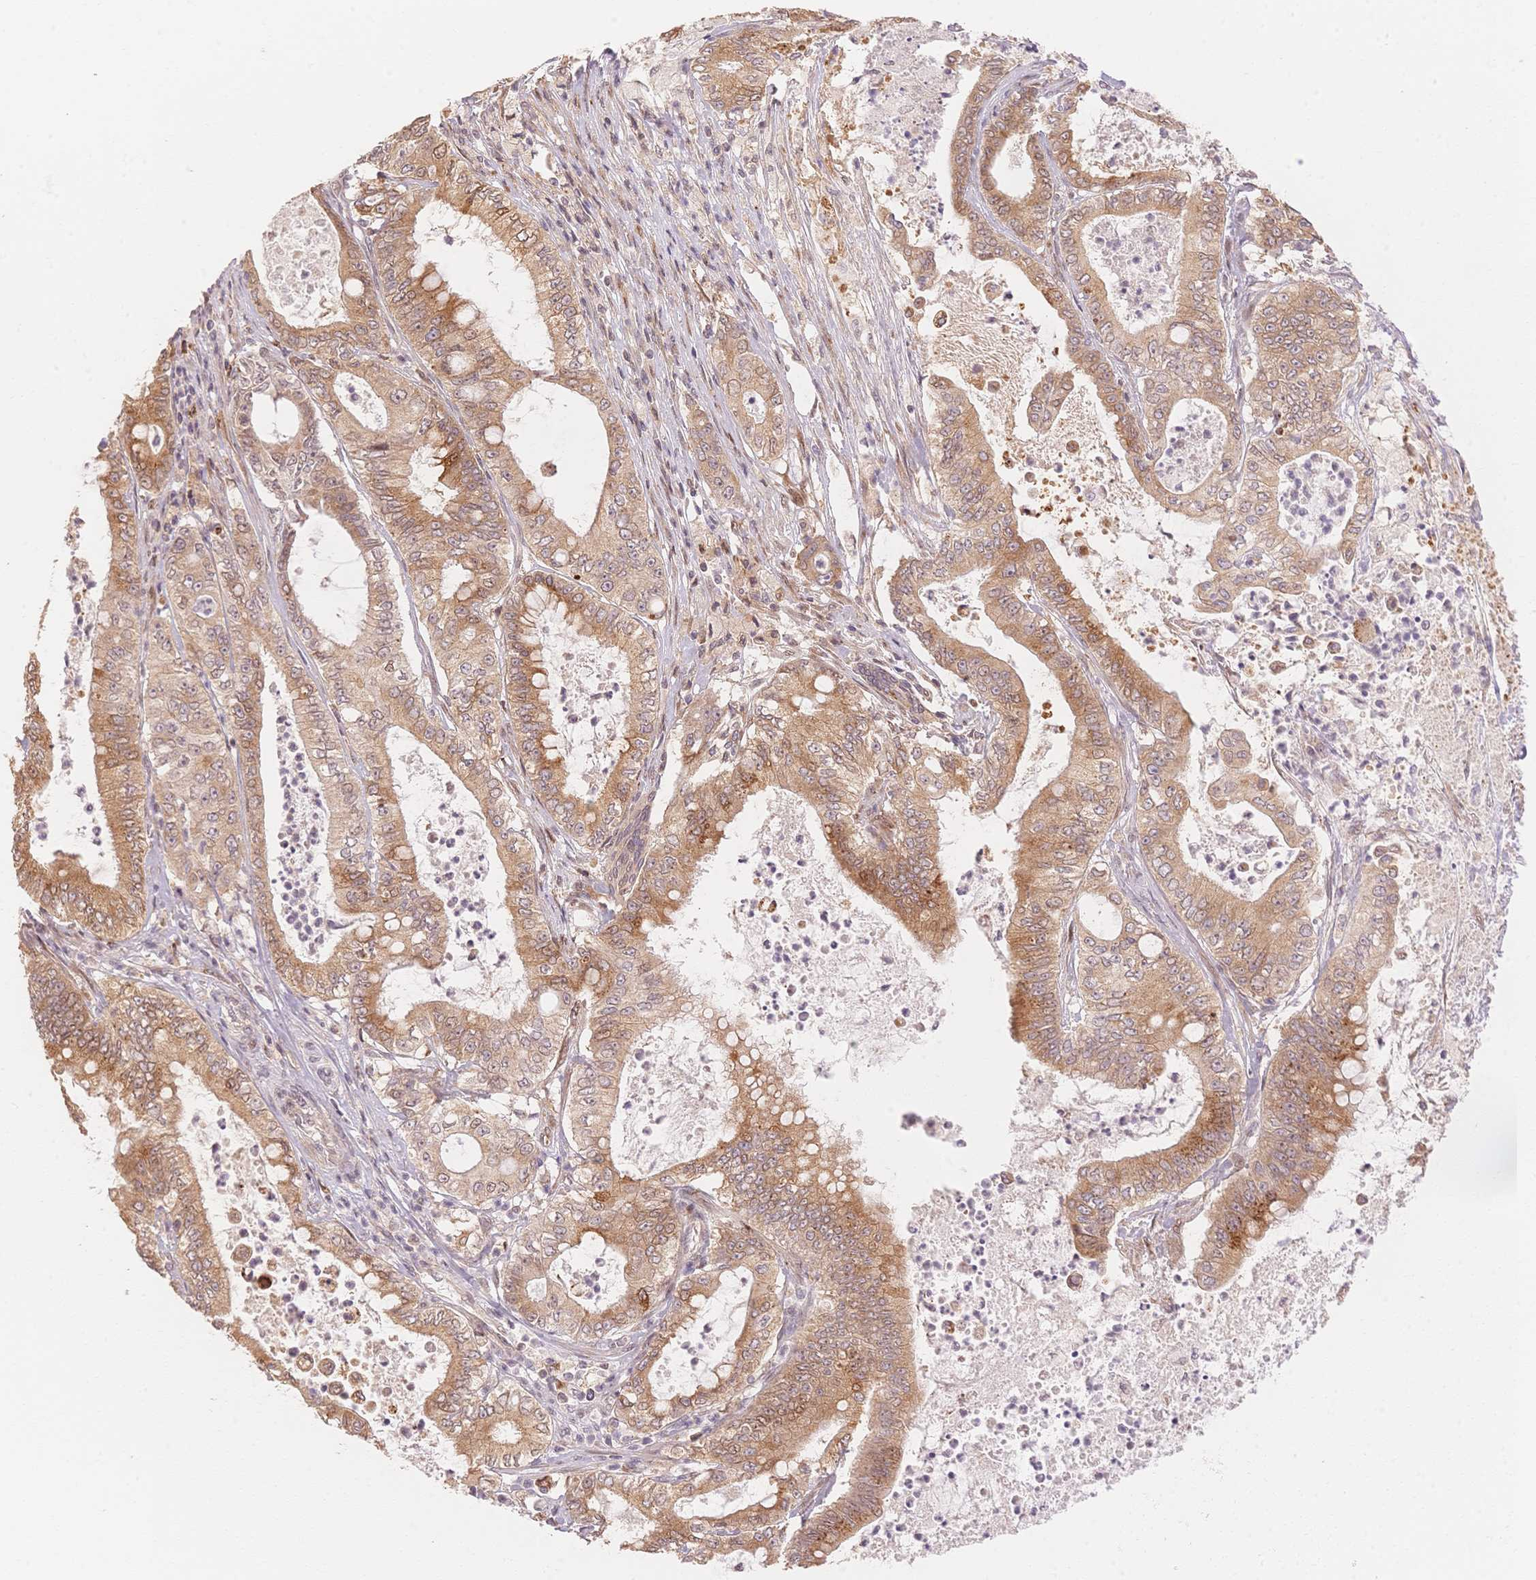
{"staining": {"intensity": "moderate", "quantity": ">75%", "location": "cytoplasmic/membranous,nuclear"}, "tissue": "pancreatic cancer", "cell_type": "Tumor cells", "image_type": "cancer", "snomed": [{"axis": "morphology", "description": "Adenocarcinoma, NOS"}, {"axis": "topography", "description": "Pancreas"}], "caption": "A photomicrograph of human pancreatic adenocarcinoma stained for a protein exhibits moderate cytoplasmic/membranous and nuclear brown staining in tumor cells.", "gene": "STK39", "patient": {"sex": "male", "age": 71}}